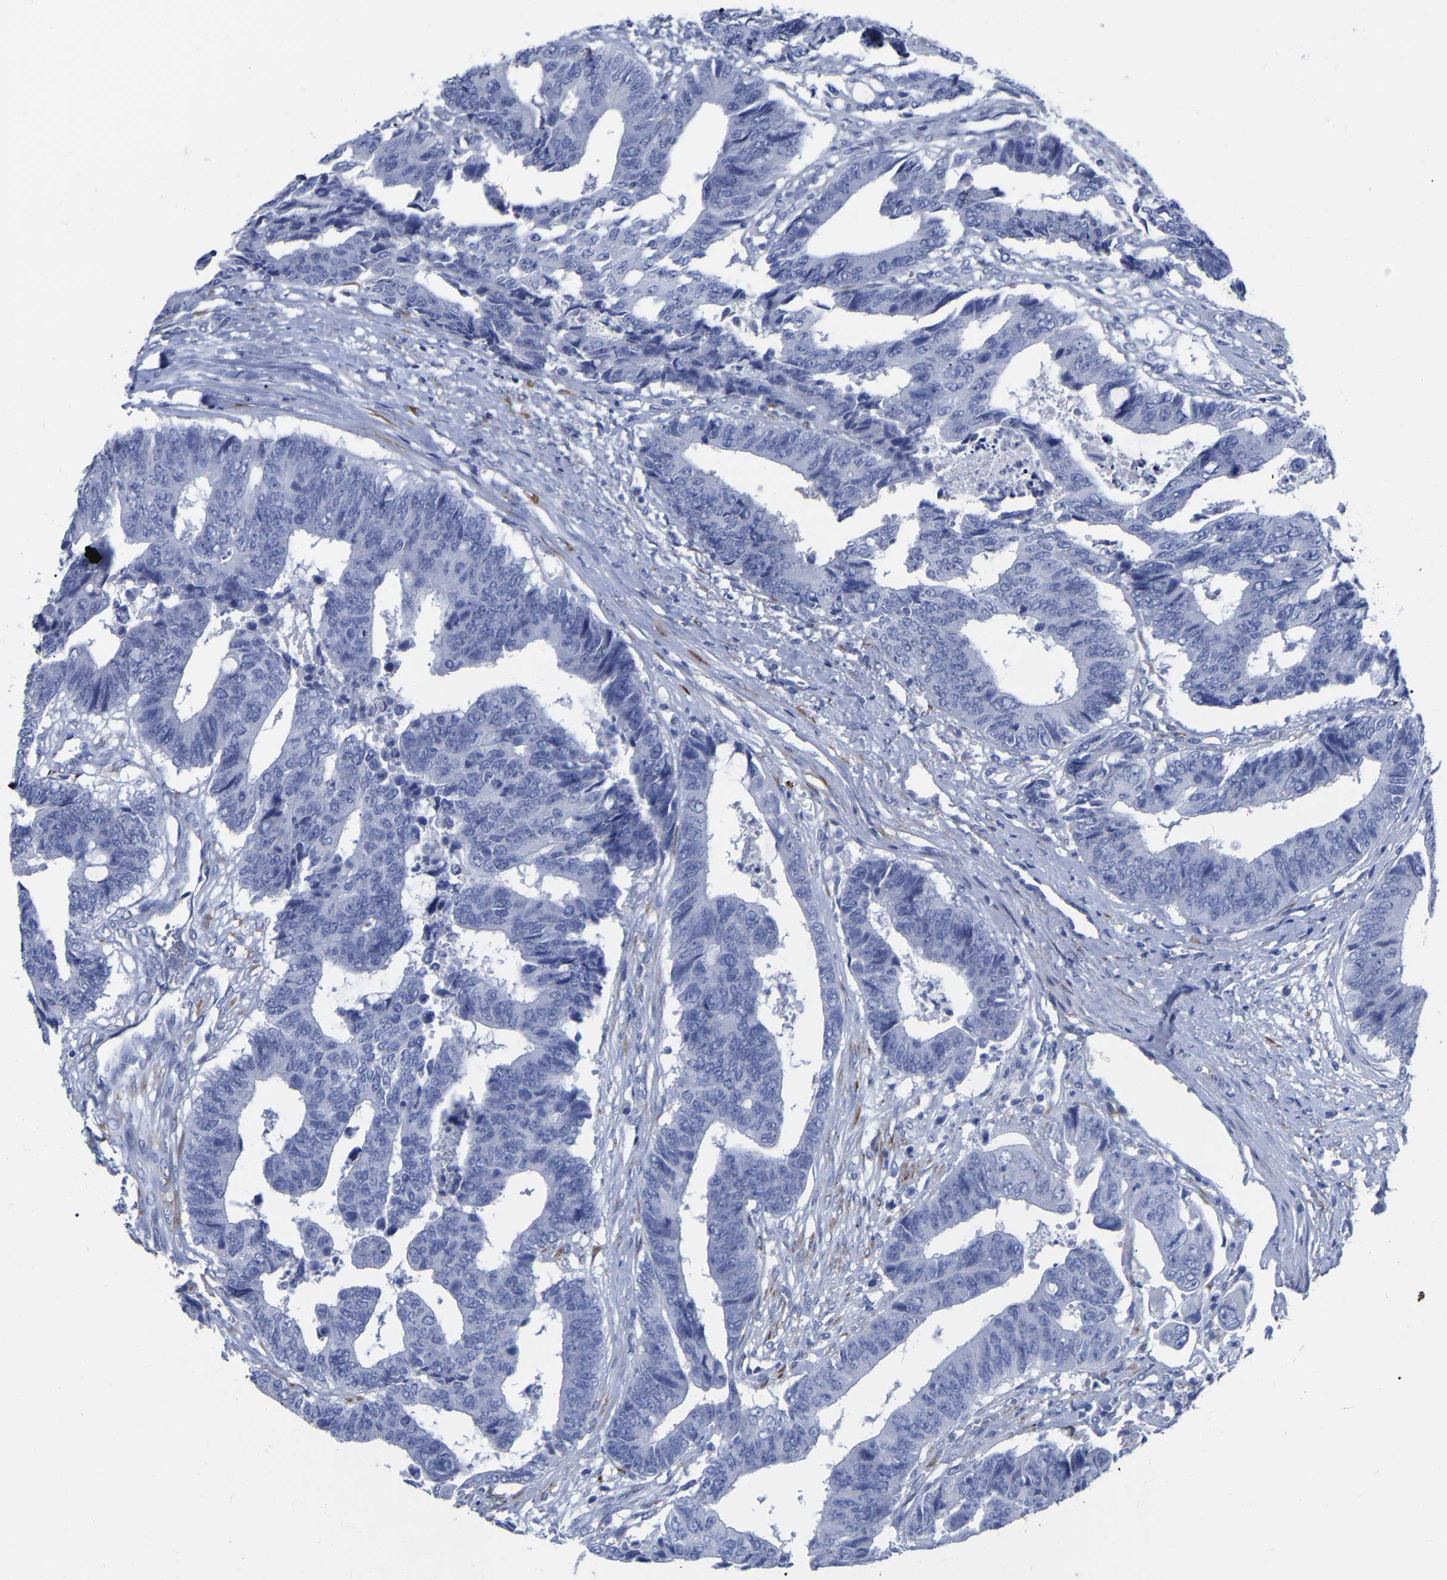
{"staining": {"intensity": "negative", "quantity": "none", "location": "none"}, "tissue": "colorectal cancer", "cell_type": "Tumor cells", "image_type": "cancer", "snomed": [{"axis": "morphology", "description": "Adenocarcinoma, NOS"}, {"axis": "topography", "description": "Rectum"}], "caption": "This is a photomicrograph of immunohistochemistry (IHC) staining of colorectal cancer (adenocarcinoma), which shows no positivity in tumor cells.", "gene": "HAPLN1", "patient": {"sex": "male", "age": 84}}